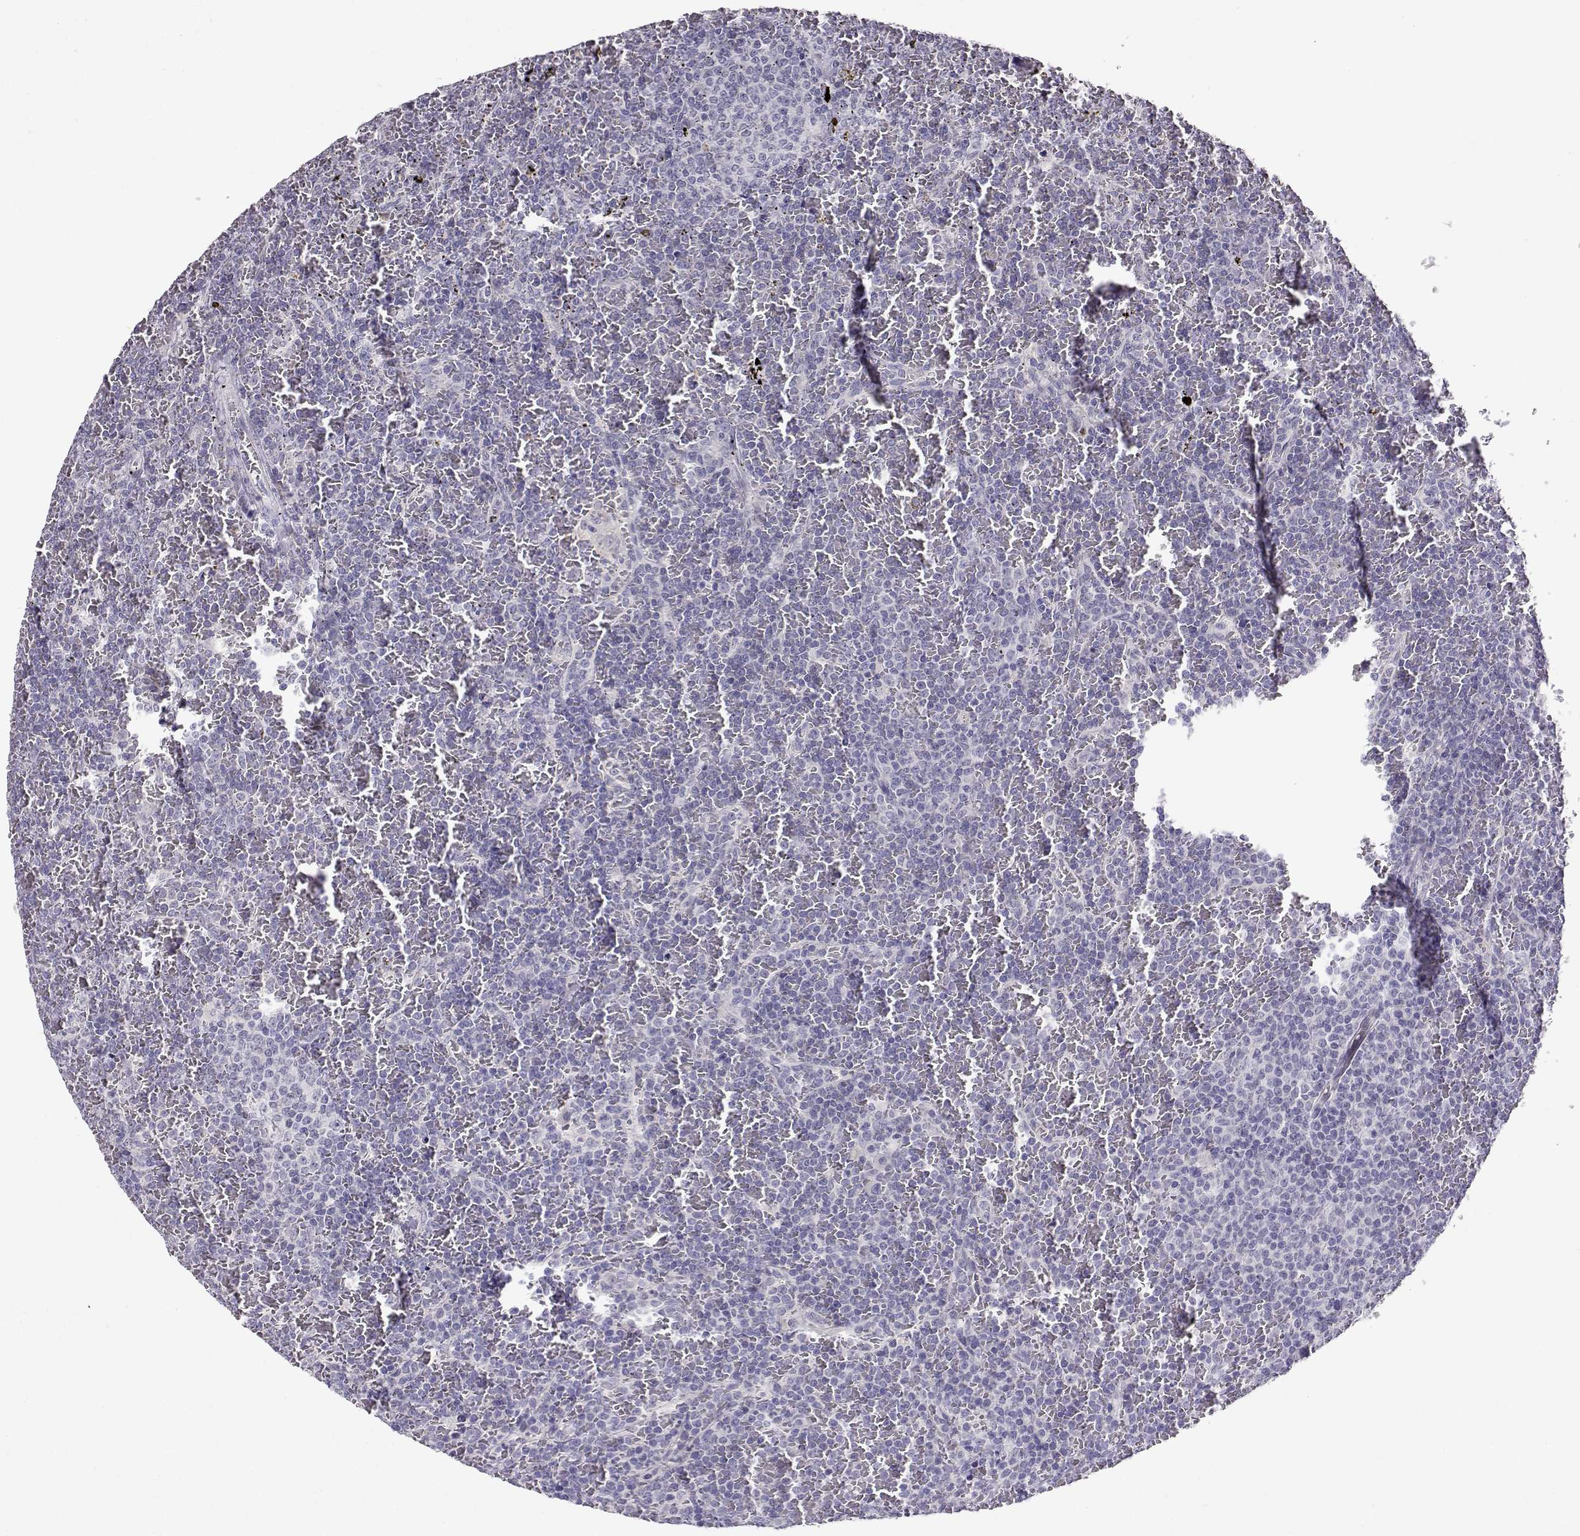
{"staining": {"intensity": "negative", "quantity": "none", "location": "none"}, "tissue": "lymphoma", "cell_type": "Tumor cells", "image_type": "cancer", "snomed": [{"axis": "morphology", "description": "Malignant lymphoma, non-Hodgkin's type, Low grade"}, {"axis": "topography", "description": "Spleen"}], "caption": "This is a histopathology image of immunohistochemistry staining of malignant lymphoma, non-Hodgkin's type (low-grade), which shows no staining in tumor cells.", "gene": "RHOXF2", "patient": {"sex": "female", "age": 77}}